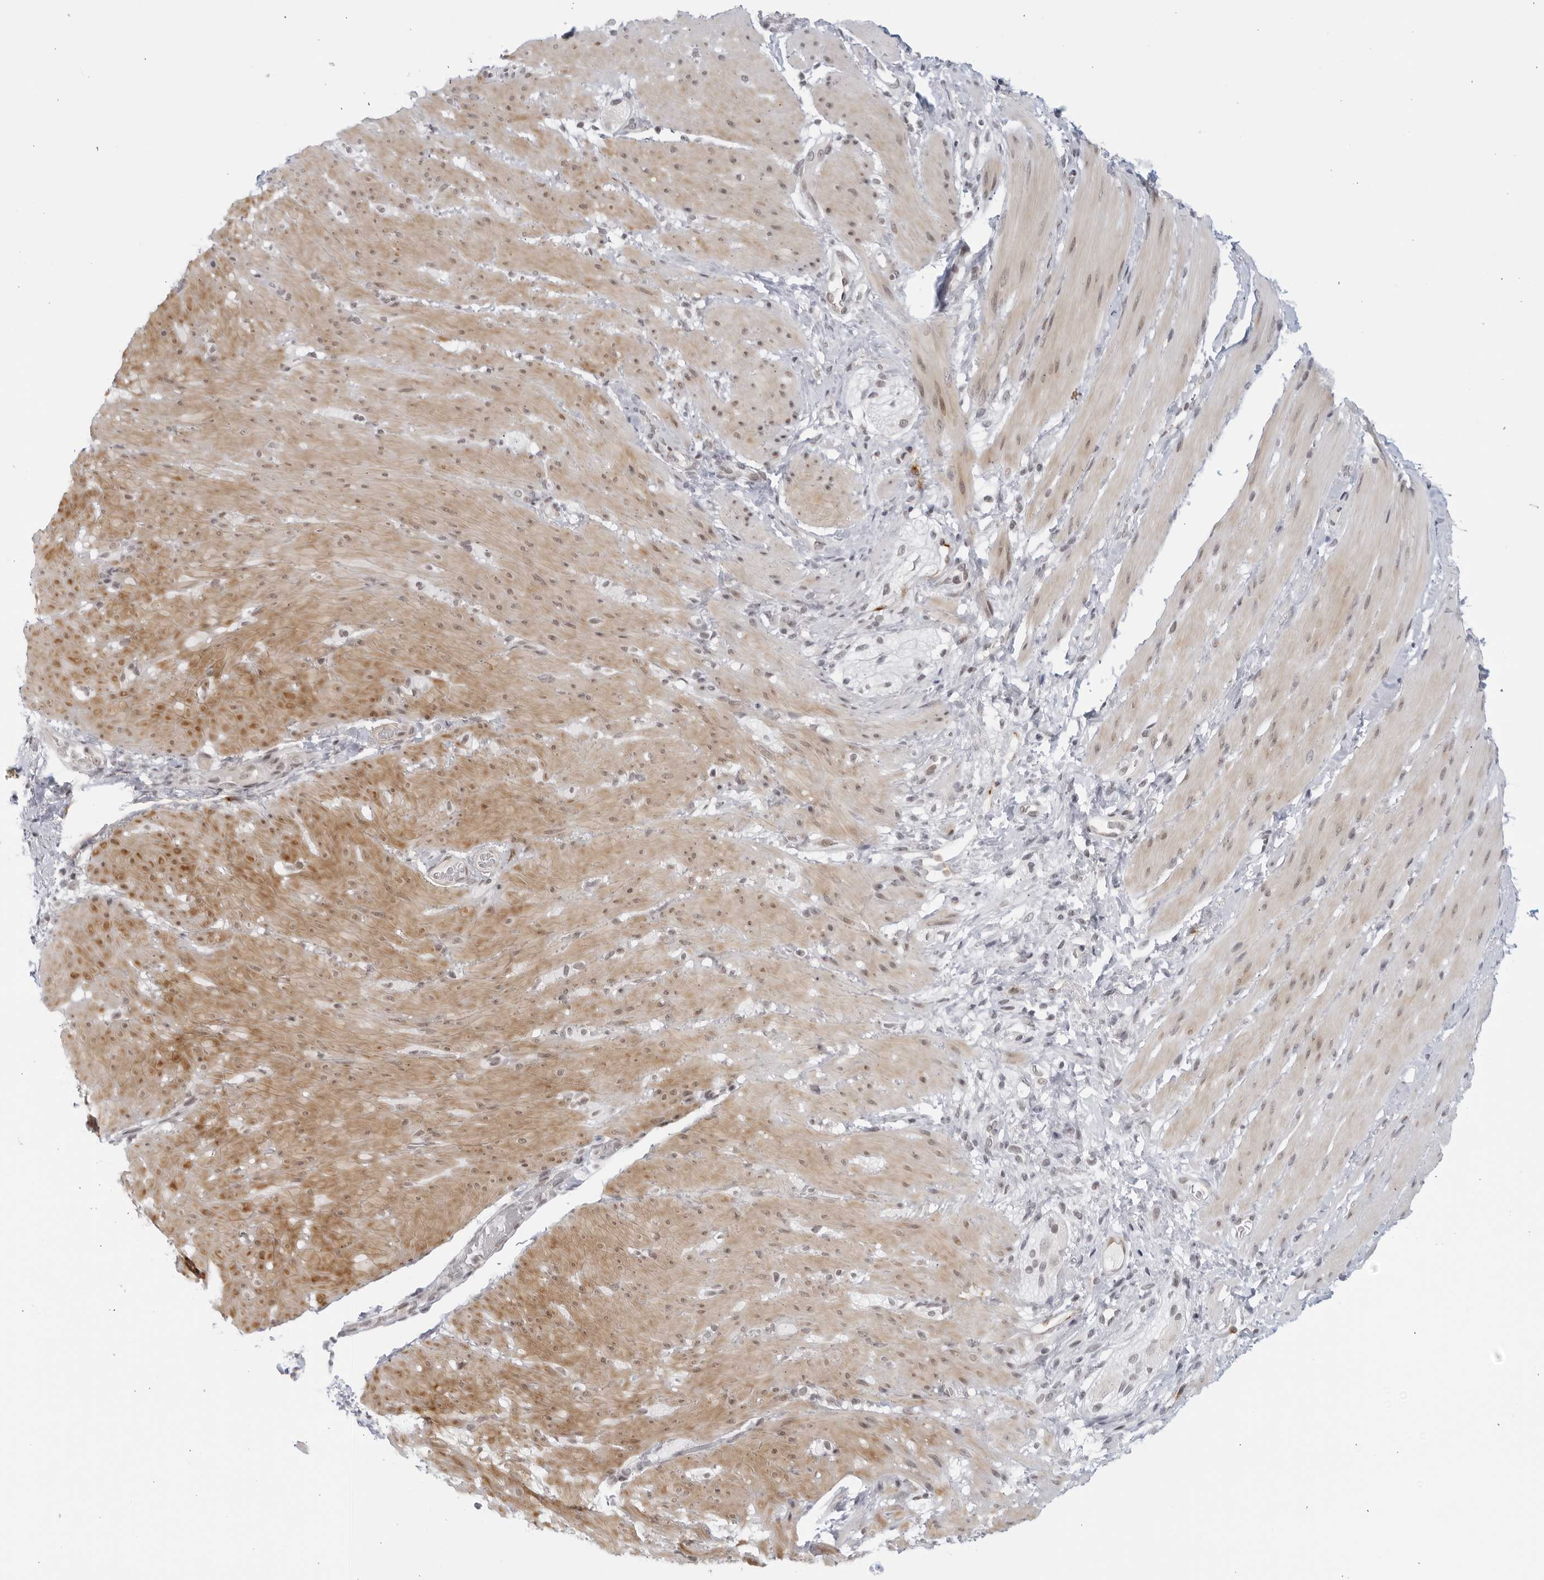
{"staining": {"intensity": "moderate", "quantity": "<25%", "location": "cytoplasmic/membranous,nuclear"}, "tissue": "smooth muscle", "cell_type": "Smooth muscle cells", "image_type": "normal", "snomed": [{"axis": "morphology", "description": "Normal tissue, NOS"}, {"axis": "topography", "description": "Smooth muscle"}, {"axis": "topography", "description": "Small intestine"}], "caption": "High-power microscopy captured an IHC histopathology image of unremarkable smooth muscle, revealing moderate cytoplasmic/membranous,nuclear expression in approximately <25% of smooth muscle cells.", "gene": "RAB11FIP3", "patient": {"sex": "female", "age": 84}}